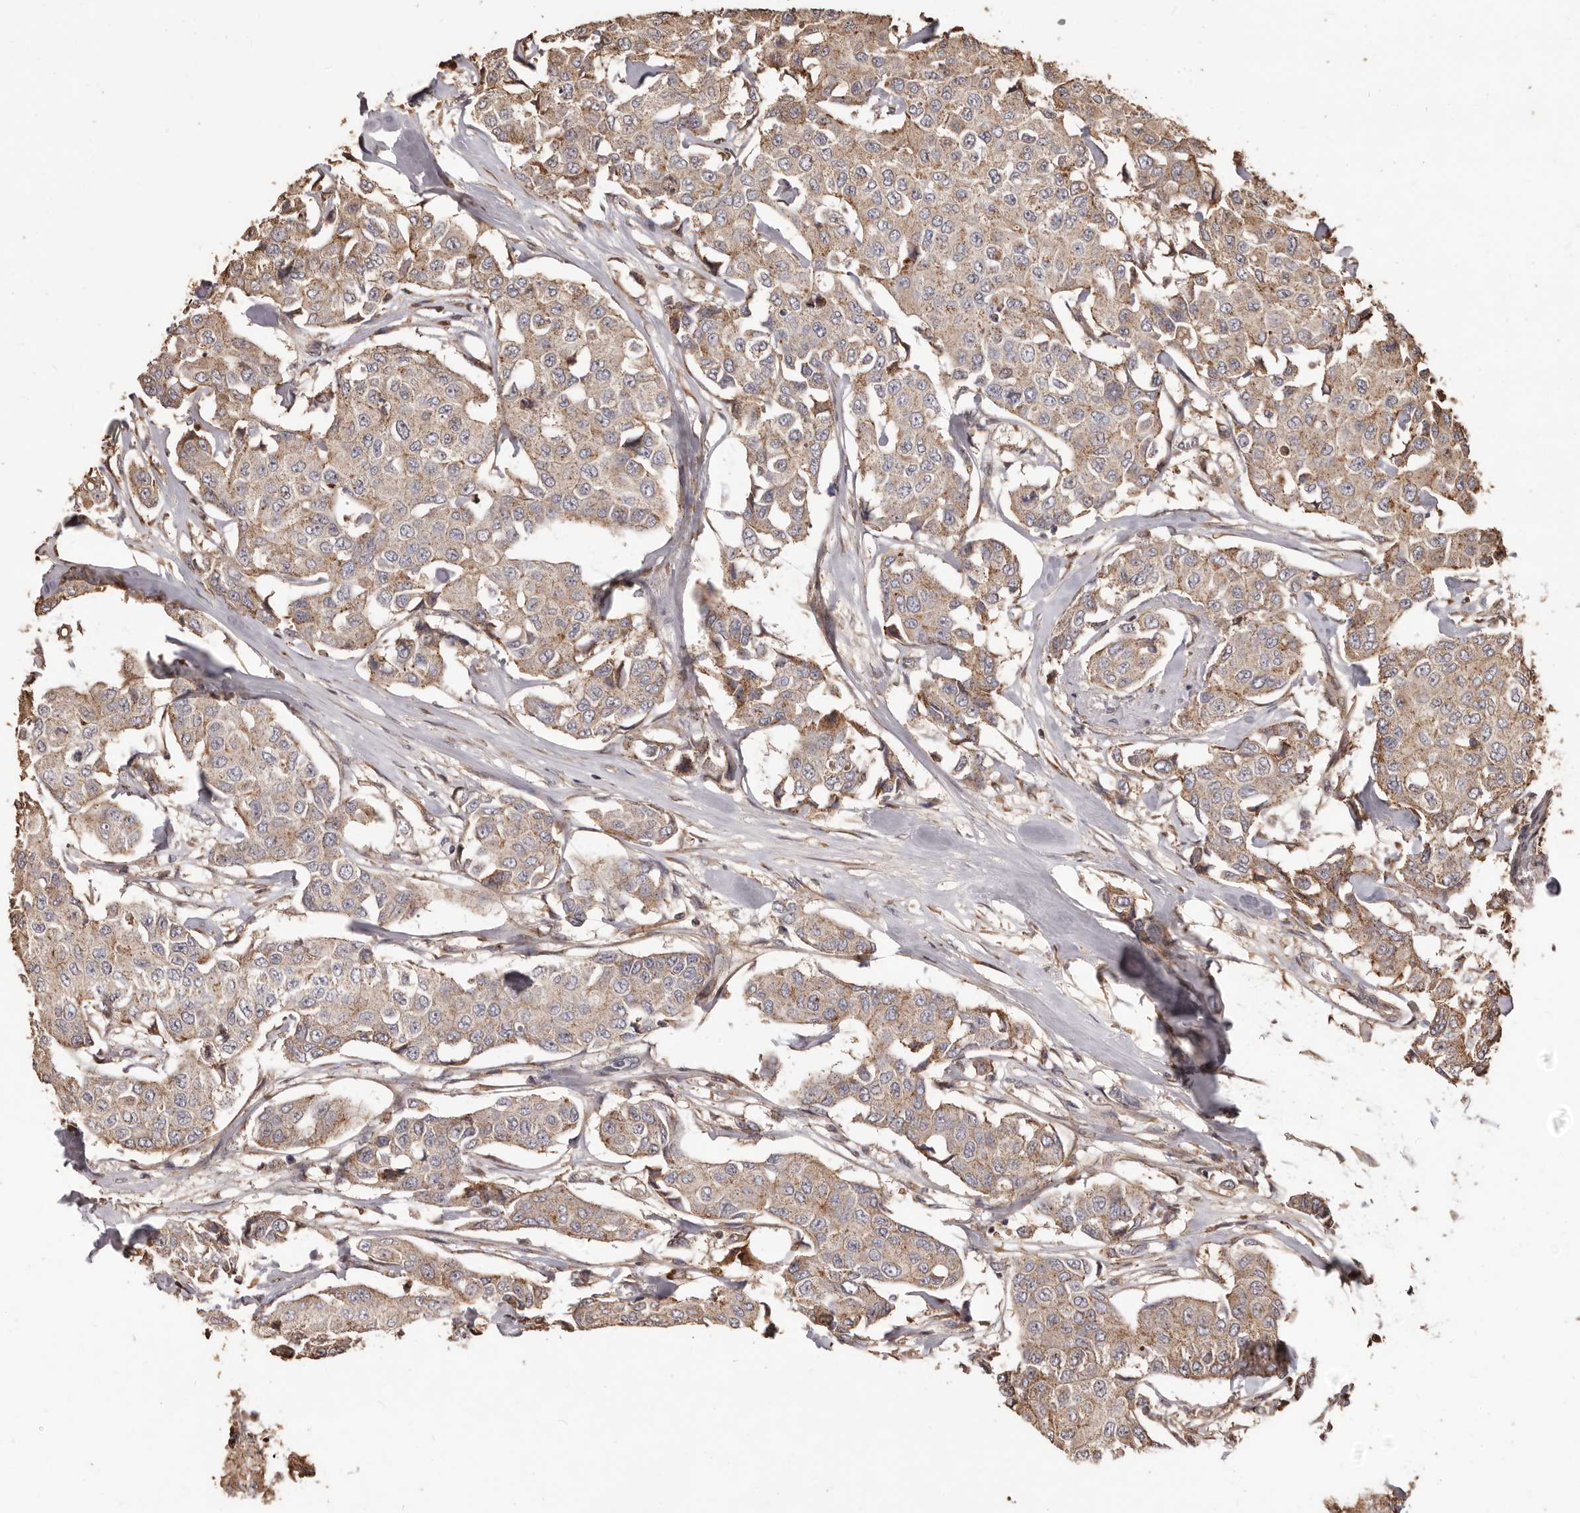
{"staining": {"intensity": "weak", "quantity": ">75%", "location": "cytoplasmic/membranous"}, "tissue": "breast cancer", "cell_type": "Tumor cells", "image_type": "cancer", "snomed": [{"axis": "morphology", "description": "Duct carcinoma"}, {"axis": "topography", "description": "Breast"}], "caption": "Approximately >75% of tumor cells in breast cancer reveal weak cytoplasmic/membranous protein staining as visualized by brown immunohistochemical staining.", "gene": "MTO1", "patient": {"sex": "female", "age": 80}}